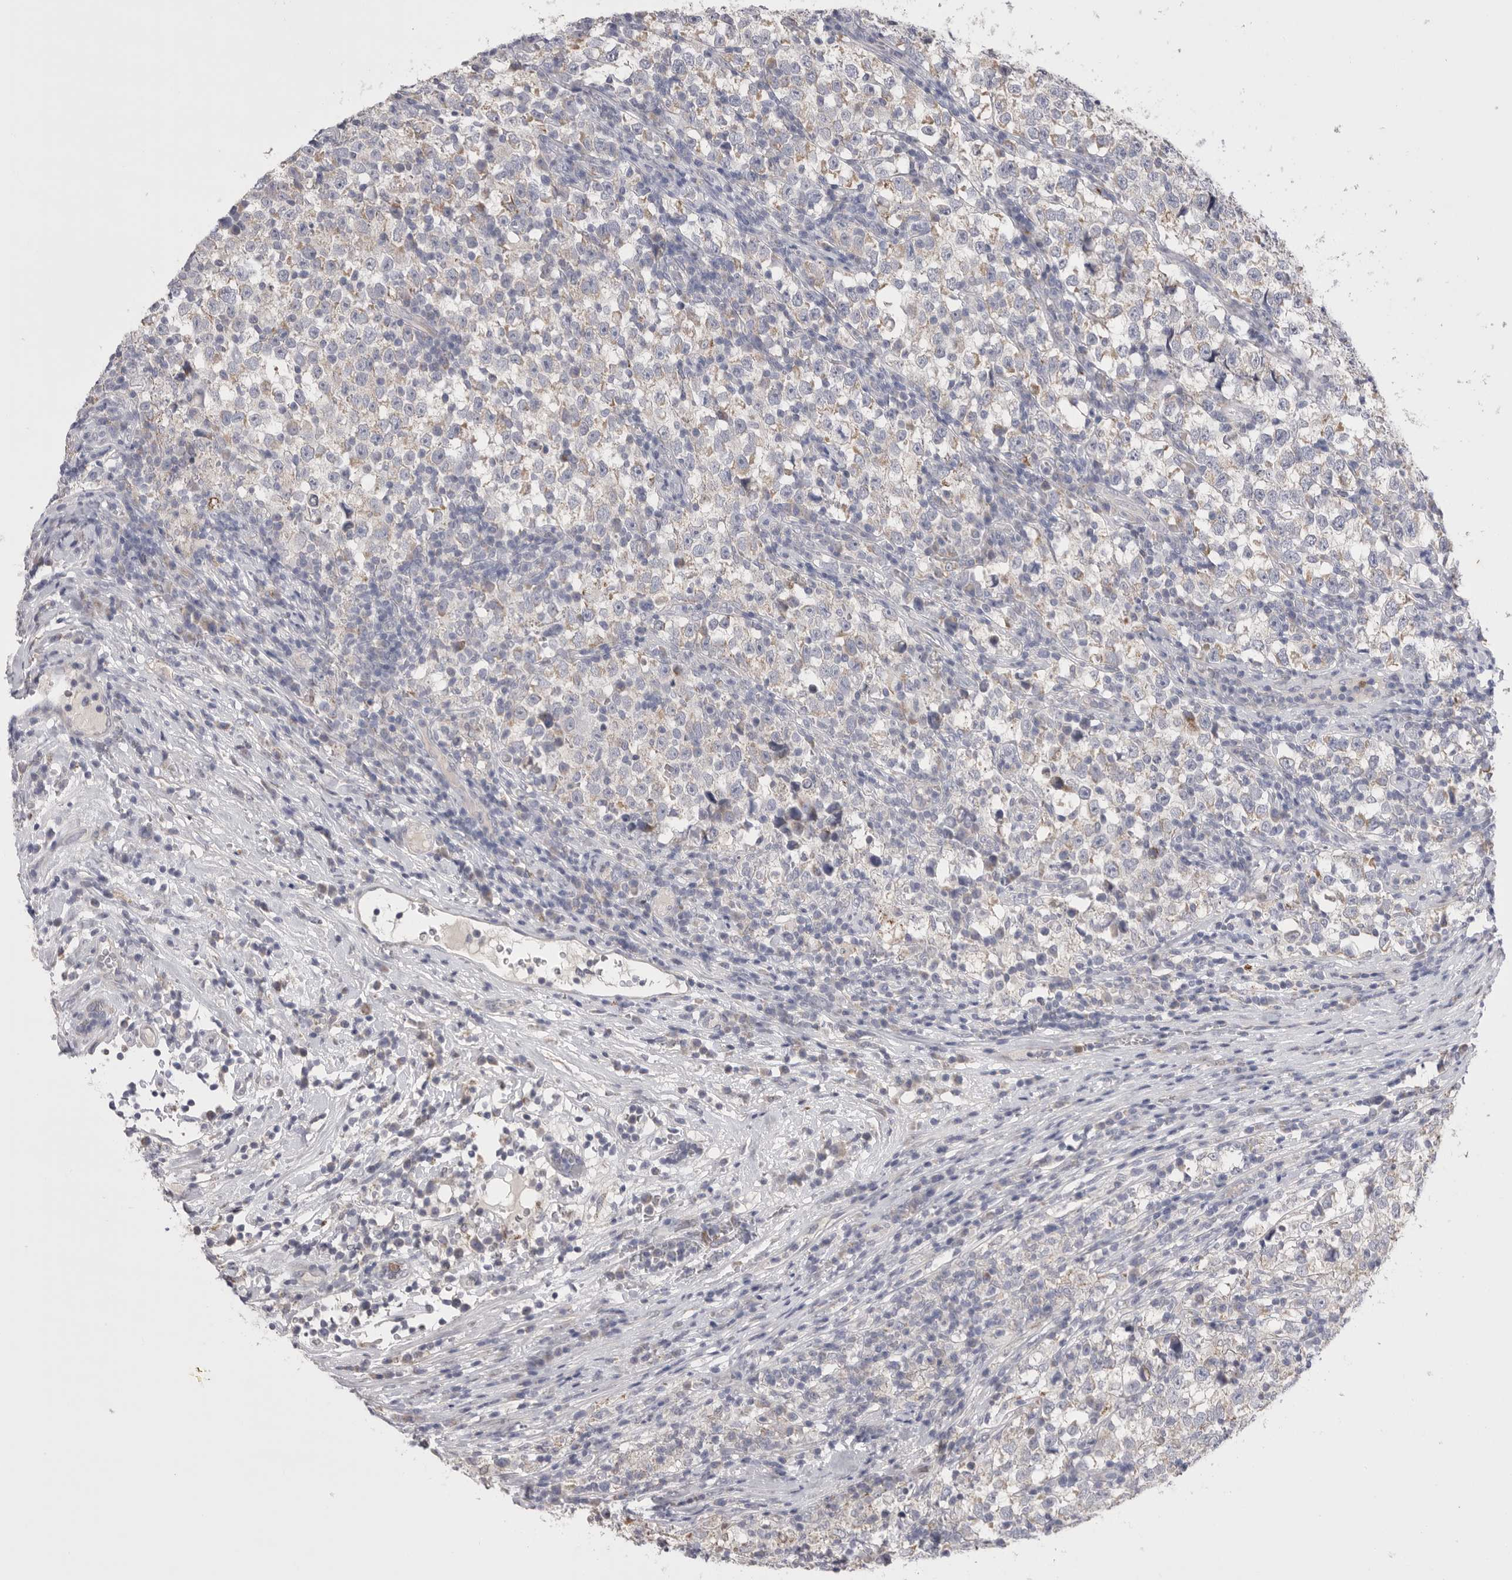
{"staining": {"intensity": "weak", "quantity": "<25%", "location": "cytoplasmic/membranous"}, "tissue": "testis cancer", "cell_type": "Tumor cells", "image_type": "cancer", "snomed": [{"axis": "morphology", "description": "Normal tissue, NOS"}, {"axis": "morphology", "description": "Seminoma, NOS"}, {"axis": "topography", "description": "Testis"}], "caption": "Tumor cells show no significant protein positivity in seminoma (testis).", "gene": "CCDC126", "patient": {"sex": "male", "age": 43}}